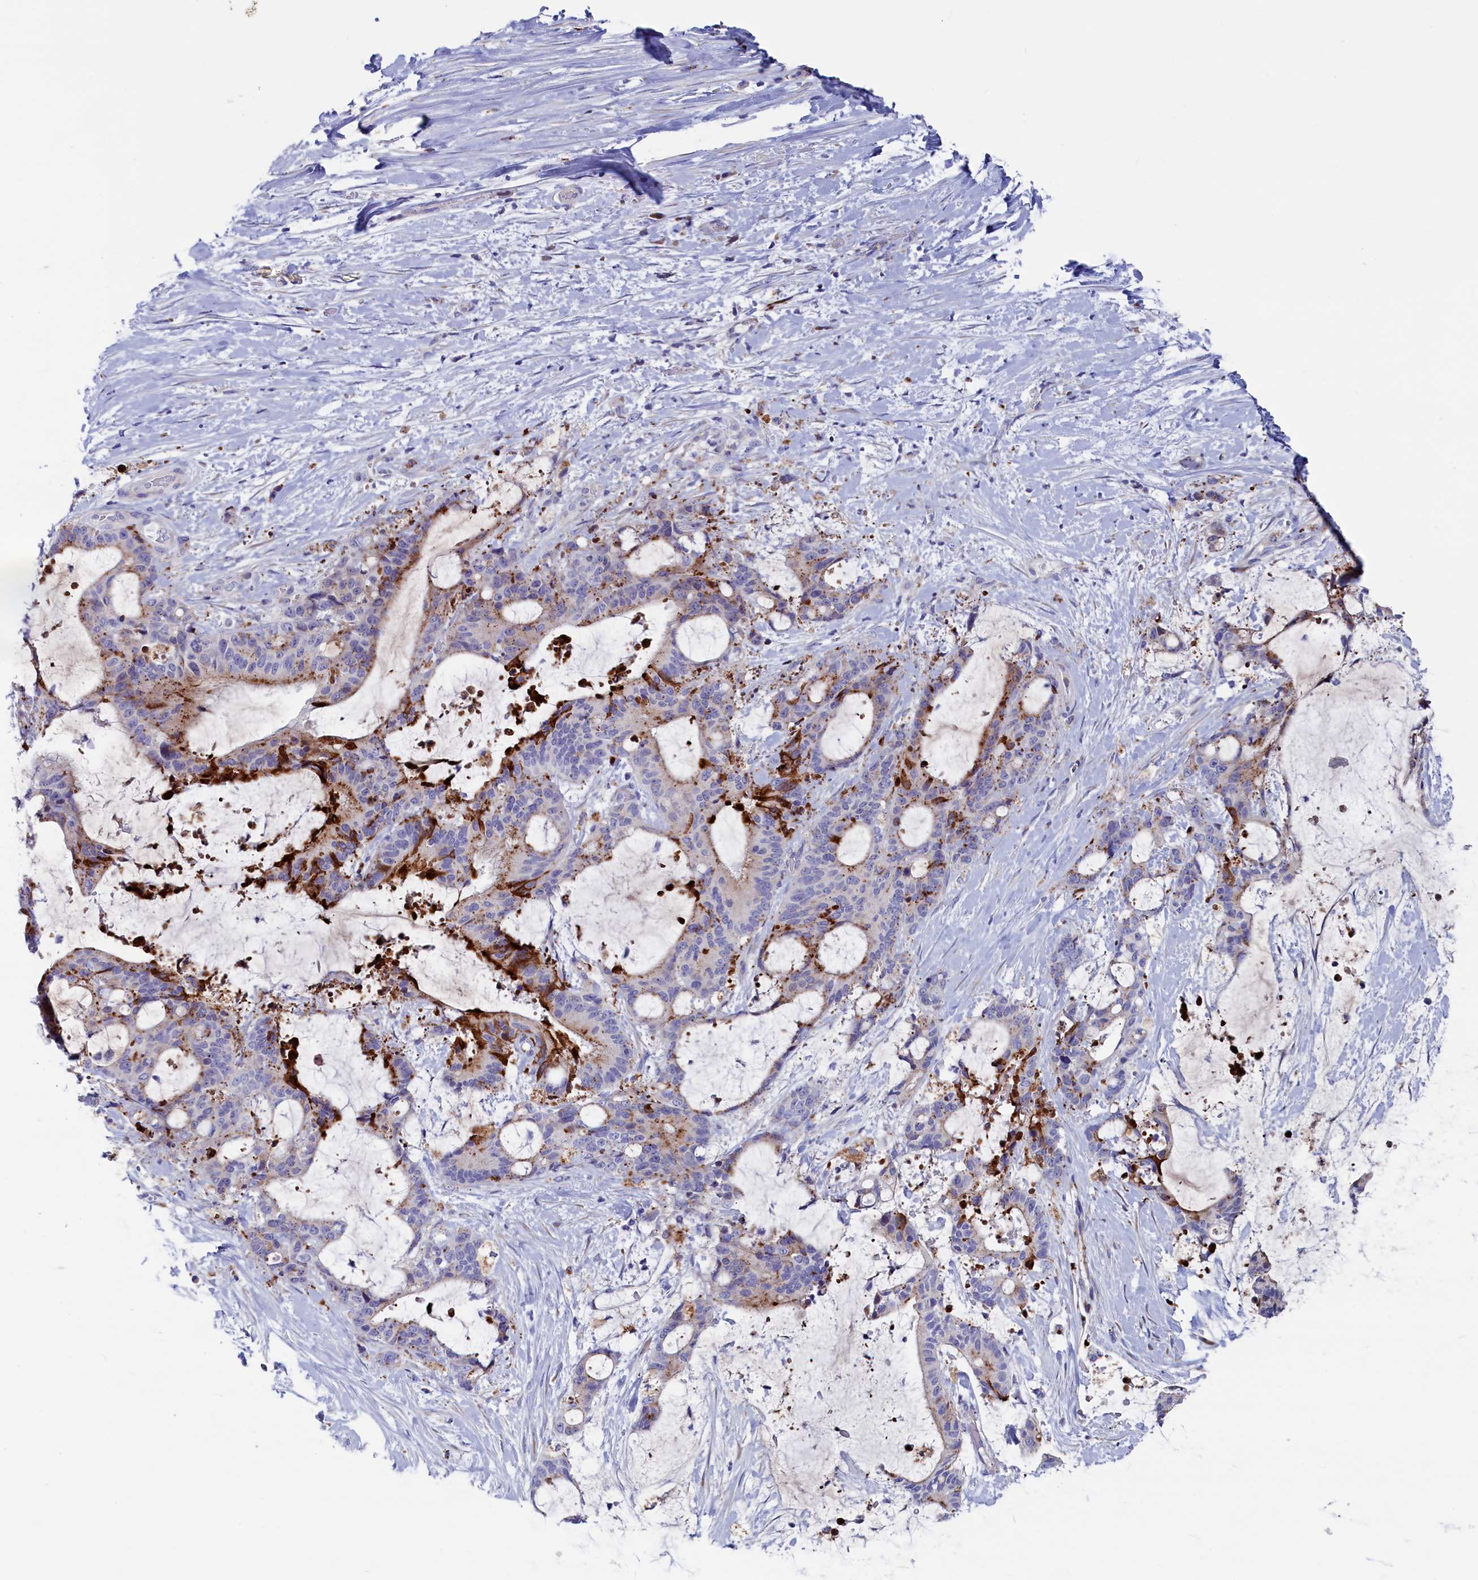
{"staining": {"intensity": "strong", "quantity": "<25%", "location": "cytoplasmic/membranous"}, "tissue": "liver cancer", "cell_type": "Tumor cells", "image_type": "cancer", "snomed": [{"axis": "morphology", "description": "Normal tissue, NOS"}, {"axis": "morphology", "description": "Cholangiocarcinoma"}, {"axis": "topography", "description": "Liver"}, {"axis": "topography", "description": "Peripheral nerve tissue"}], "caption": "Immunohistochemical staining of human liver cancer (cholangiocarcinoma) reveals medium levels of strong cytoplasmic/membranous protein positivity in approximately <25% of tumor cells. The protein of interest is stained brown, and the nuclei are stained in blue (DAB (3,3'-diaminobenzidine) IHC with brightfield microscopy, high magnification).", "gene": "NUDT7", "patient": {"sex": "female", "age": 73}}